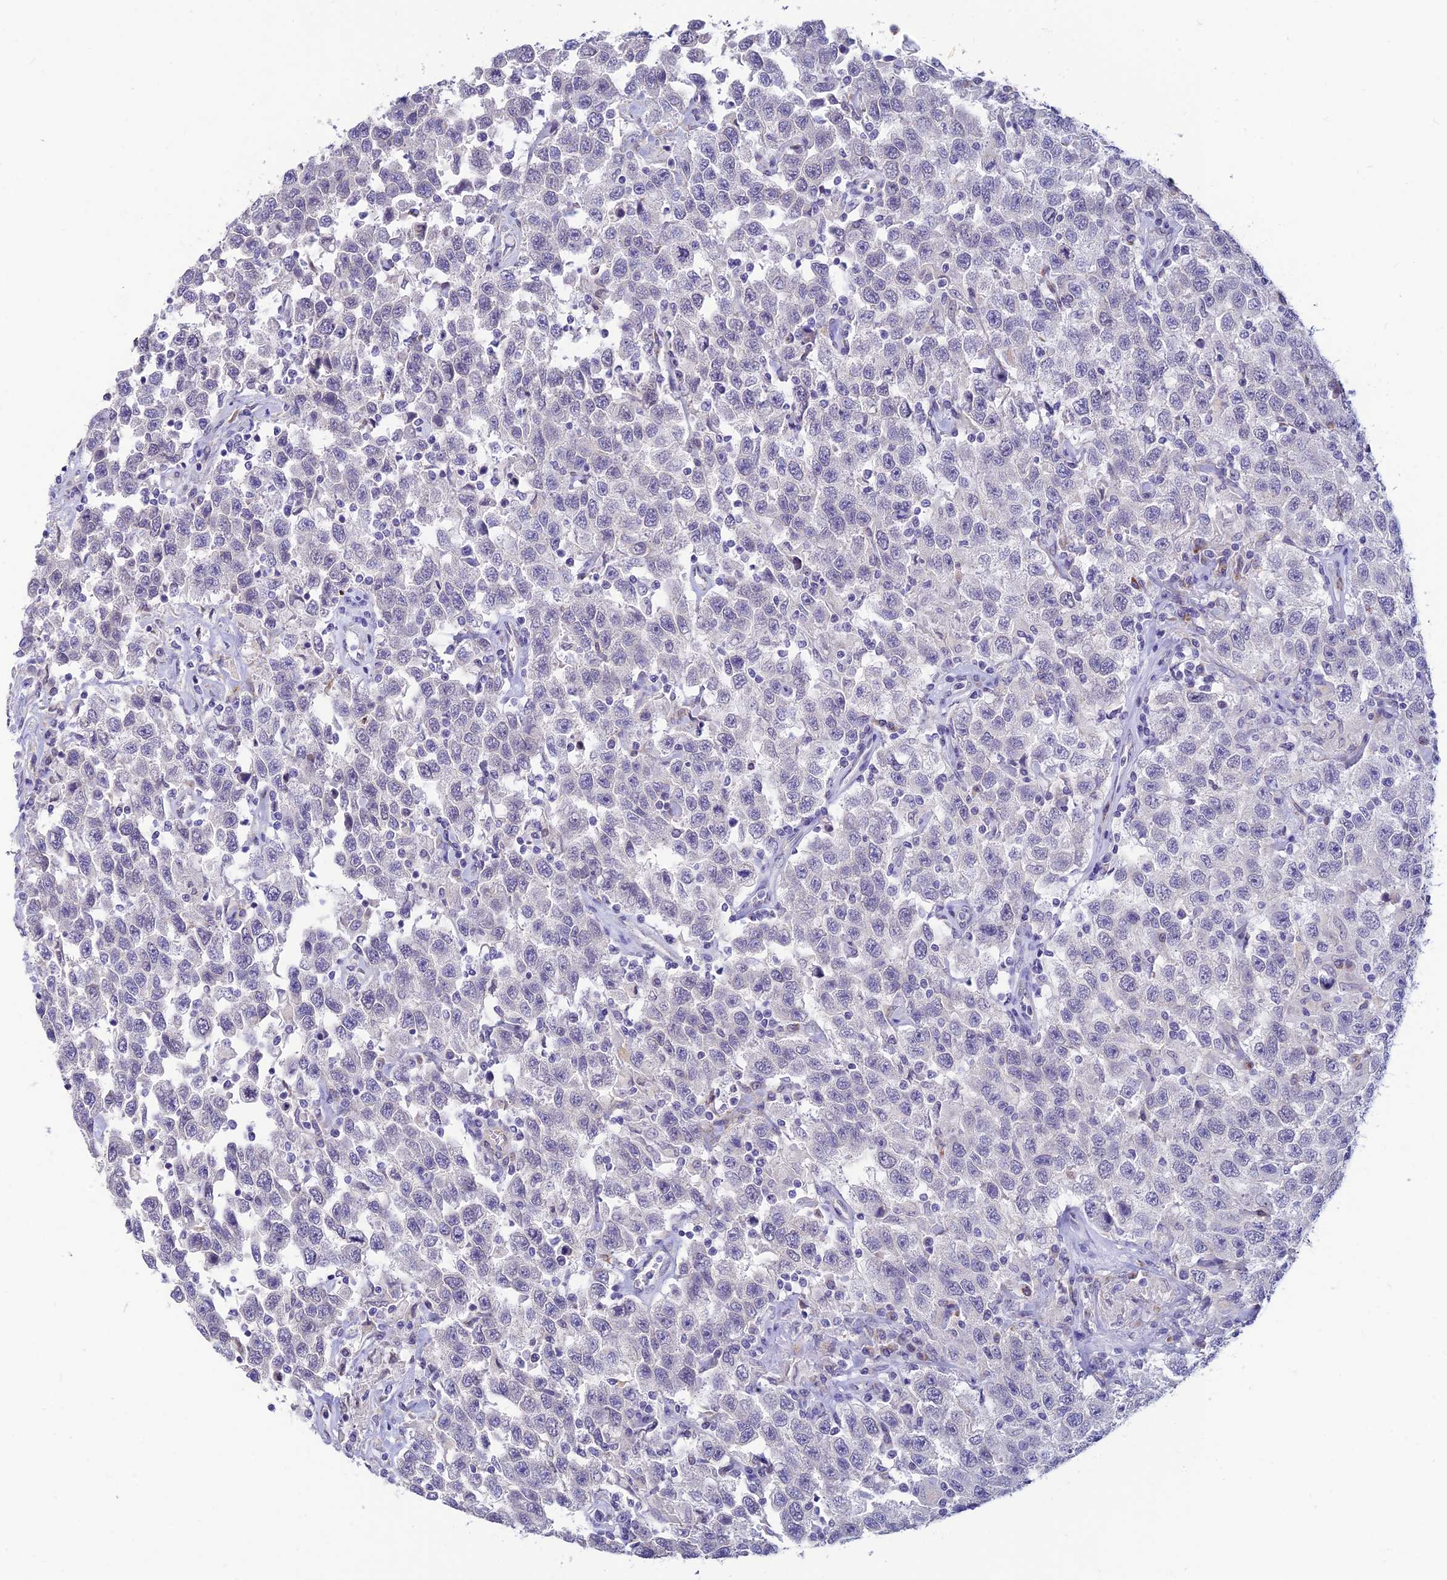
{"staining": {"intensity": "negative", "quantity": "none", "location": "none"}, "tissue": "testis cancer", "cell_type": "Tumor cells", "image_type": "cancer", "snomed": [{"axis": "morphology", "description": "Seminoma, NOS"}, {"axis": "topography", "description": "Testis"}], "caption": "Seminoma (testis) was stained to show a protein in brown. There is no significant staining in tumor cells.", "gene": "ALDH1L2", "patient": {"sex": "male", "age": 41}}